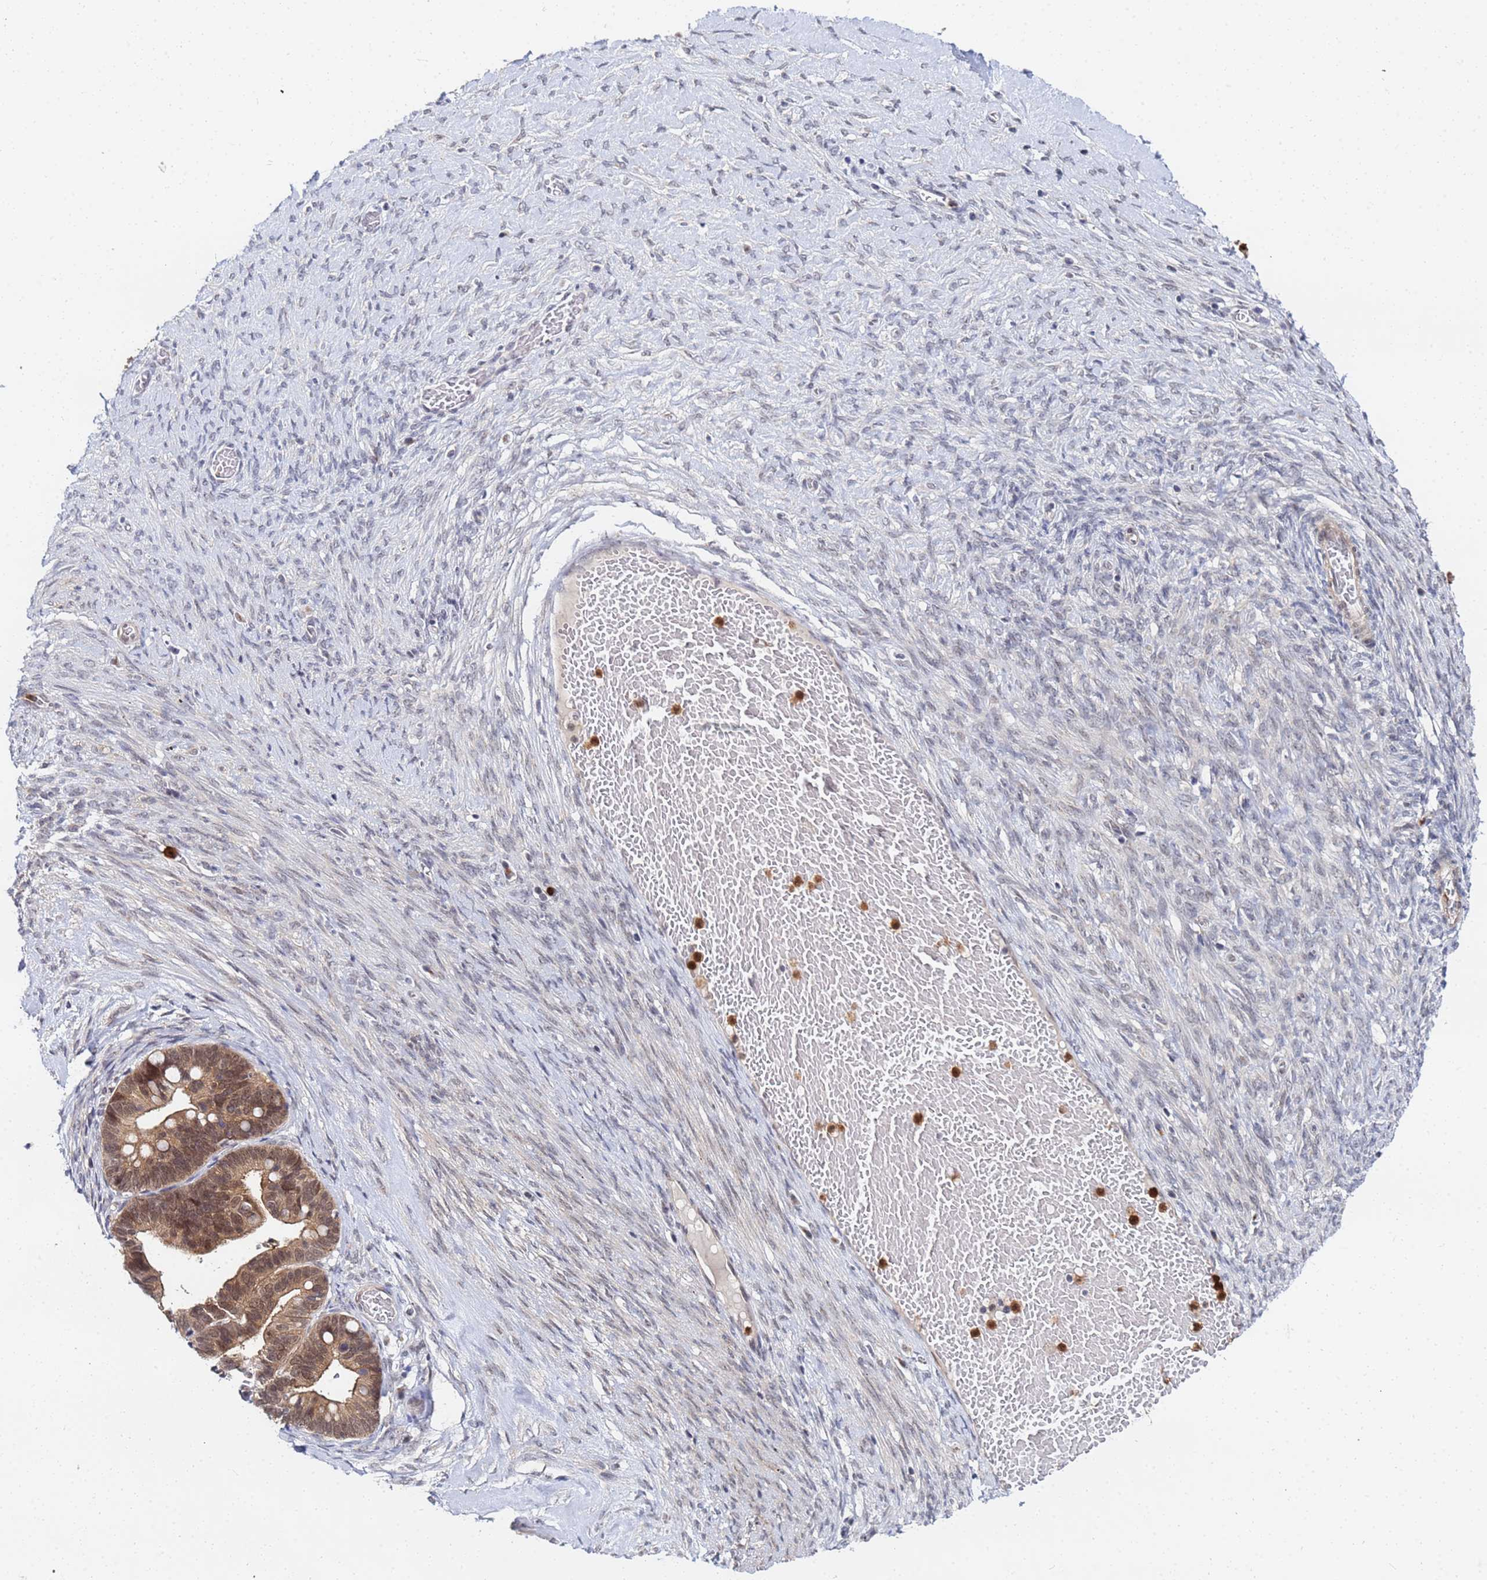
{"staining": {"intensity": "moderate", "quantity": ">75%", "location": "cytoplasmic/membranous"}, "tissue": "ovarian cancer", "cell_type": "Tumor cells", "image_type": "cancer", "snomed": [{"axis": "morphology", "description": "Cystadenocarcinoma, serous, NOS"}, {"axis": "topography", "description": "Ovary"}], "caption": "Immunohistochemical staining of human ovarian cancer (serous cystadenocarcinoma) shows moderate cytoplasmic/membranous protein positivity in approximately >75% of tumor cells.", "gene": "MTCL1", "patient": {"sex": "female", "age": 56}}